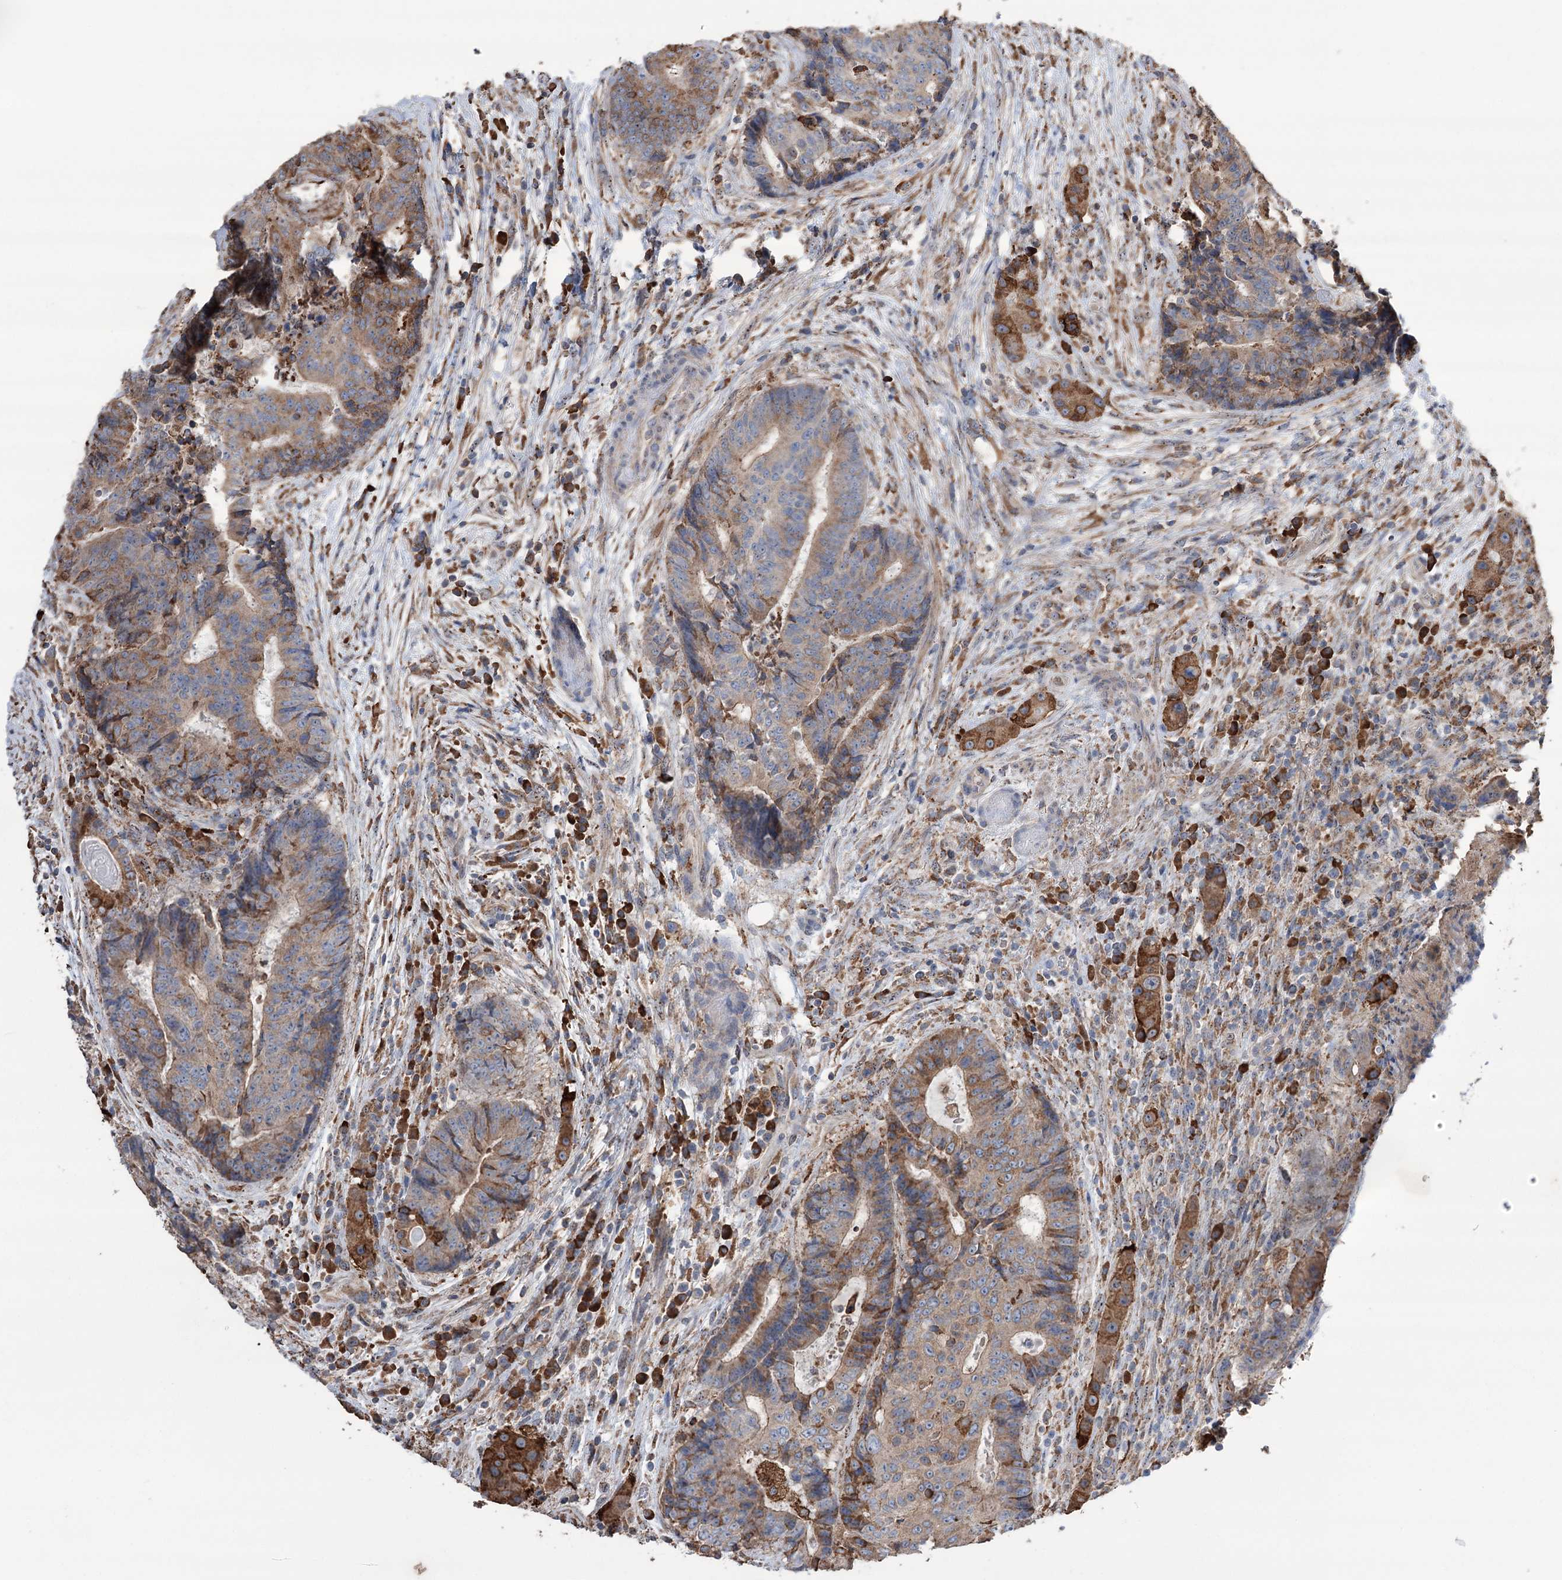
{"staining": {"intensity": "moderate", "quantity": "25%-75%", "location": "cytoplasmic/membranous"}, "tissue": "colorectal cancer", "cell_type": "Tumor cells", "image_type": "cancer", "snomed": [{"axis": "morphology", "description": "Adenocarcinoma, NOS"}, {"axis": "topography", "description": "Rectum"}], "caption": "Adenocarcinoma (colorectal) stained with immunohistochemistry (IHC) shows moderate cytoplasmic/membranous positivity in about 25%-75% of tumor cells.", "gene": "TRIM71", "patient": {"sex": "male", "age": 69}}